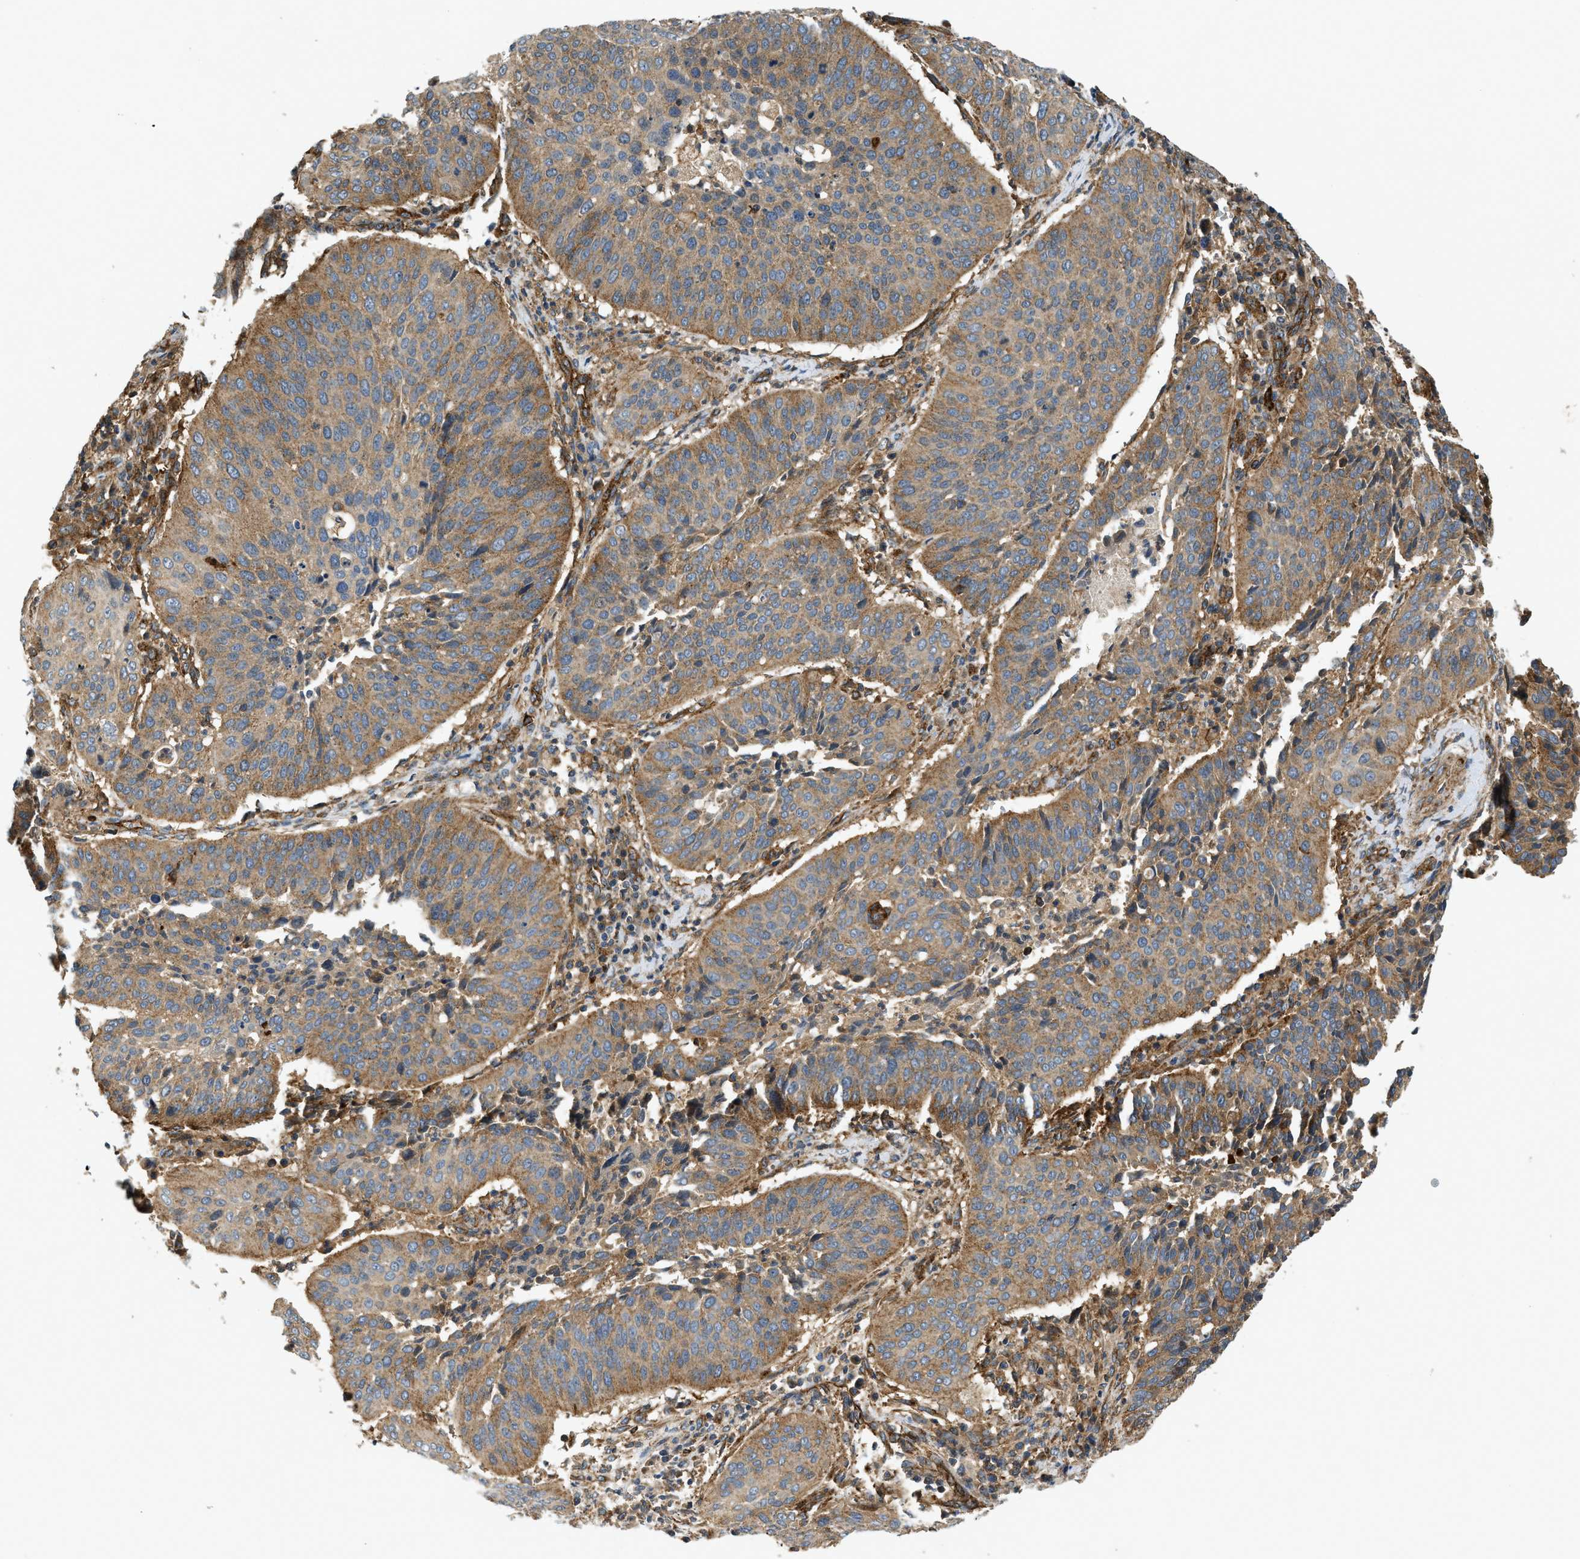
{"staining": {"intensity": "moderate", "quantity": ">75%", "location": "cytoplasmic/membranous"}, "tissue": "cervical cancer", "cell_type": "Tumor cells", "image_type": "cancer", "snomed": [{"axis": "morphology", "description": "Normal tissue, NOS"}, {"axis": "morphology", "description": "Squamous cell carcinoma, NOS"}, {"axis": "topography", "description": "Cervix"}], "caption": "Human cervical squamous cell carcinoma stained with a brown dye demonstrates moderate cytoplasmic/membranous positive positivity in approximately >75% of tumor cells.", "gene": "HIP1", "patient": {"sex": "female", "age": 39}}